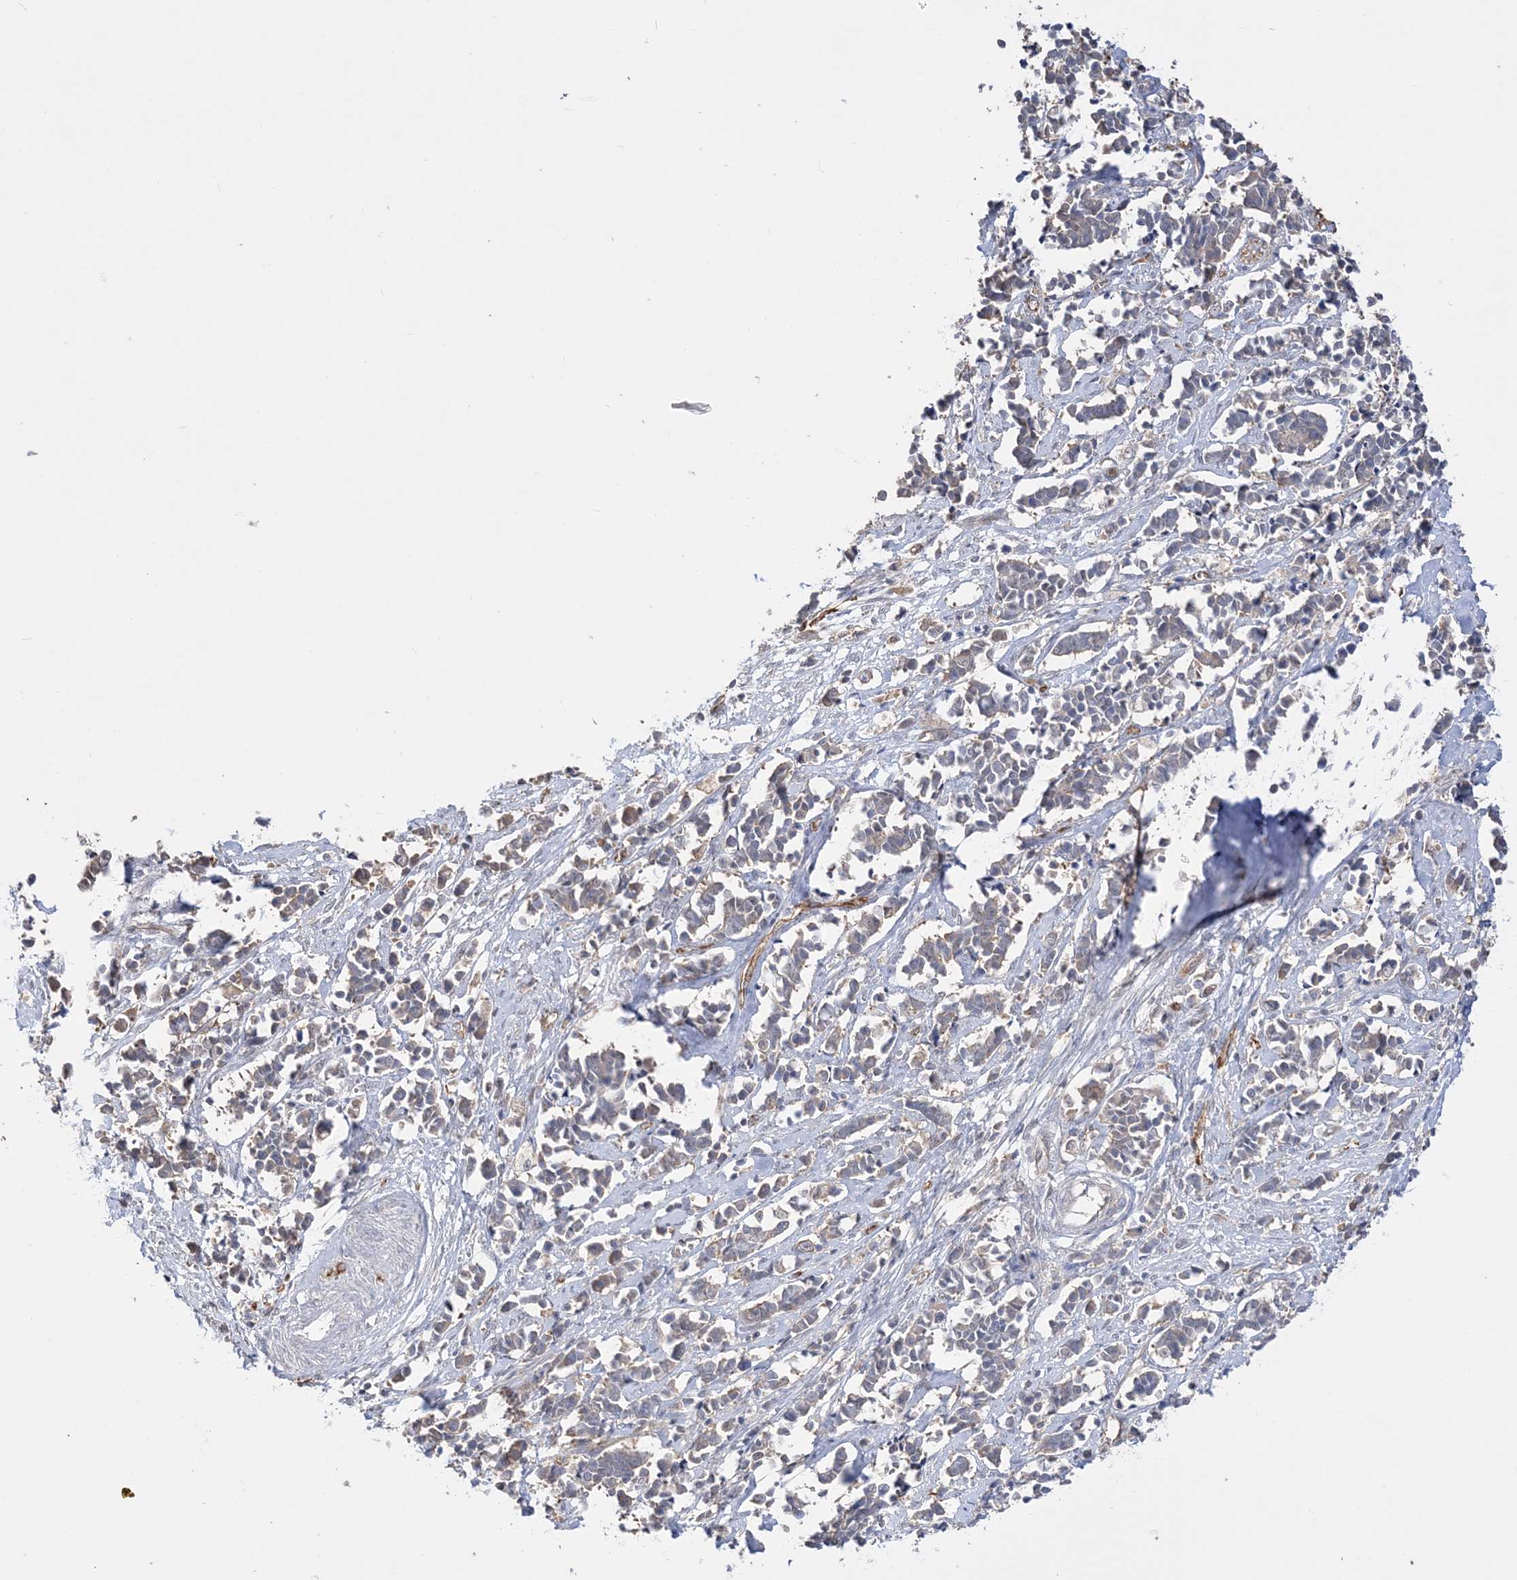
{"staining": {"intensity": "weak", "quantity": "25%-75%", "location": "cytoplasmic/membranous"}, "tissue": "cervical cancer", "cell_type": "Tumor cells", "image_type": "cancer", "snomed": [{"axis": "morphology", "description": "Normal tissue, NOS"}, {"axis": "morphology", "description": "Squamous cell carcinoma, NOS"}, {"axis": "topography", "description": "Cervix"}], "caption": "Immunohistochemical staining of human cervical cancer demonstrates low levels of weak cytoplasmic/membranous expression in about 25%-75% of tumor cells.", "gene": "FARSB", "patient": {"sex": "female", "age": 35}}